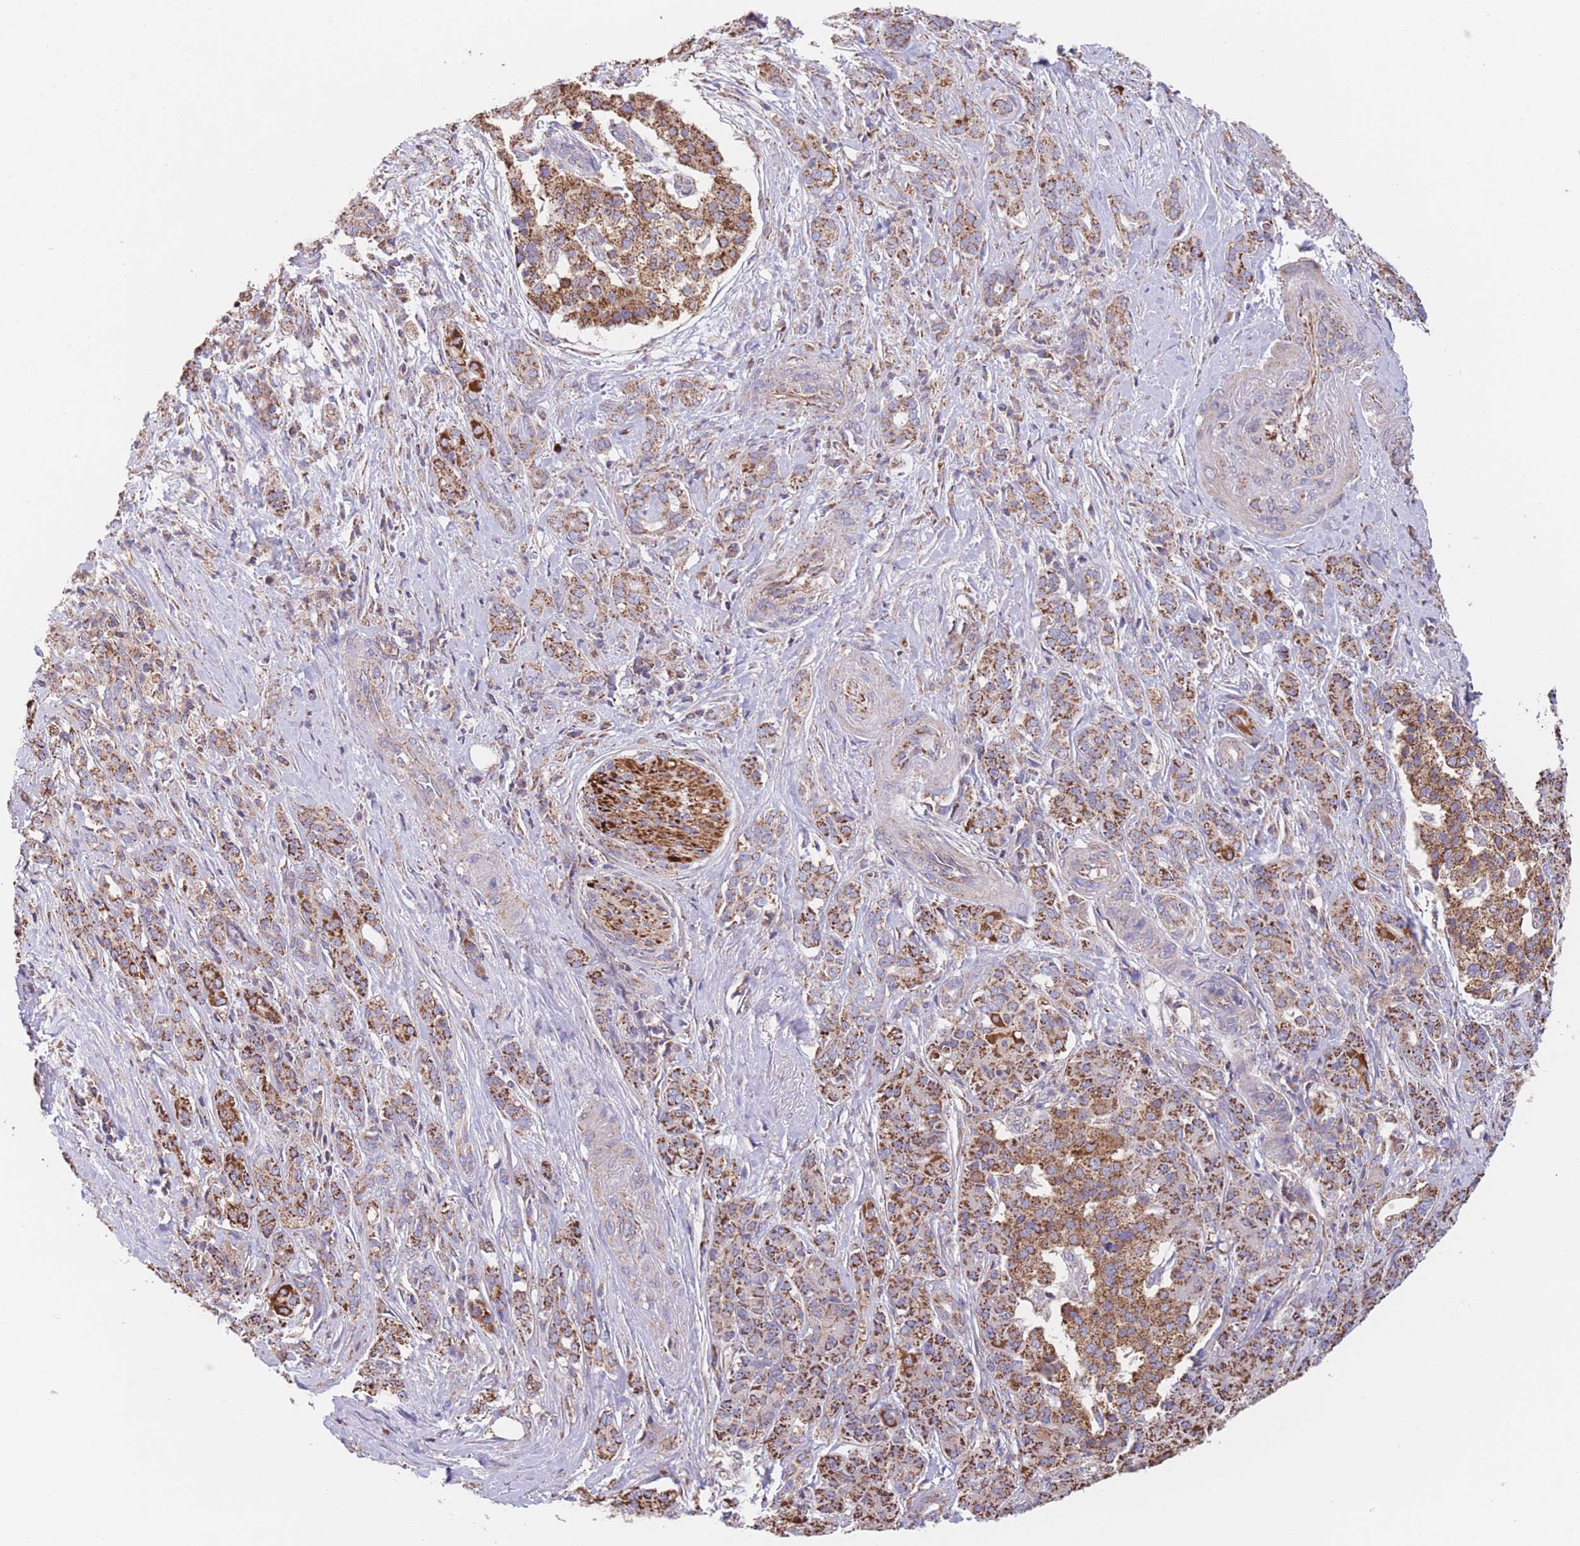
{"staining": {"intensity": "moderate", "quantity": ">75%", "location": "cytoplasmic/membranous"}, "tissue": "pancreatic cancer", "cell_type": "Tumor cells", "image_type": "cancer", "snomed": [{"axis": "morphology", "description": "Adenocarcinoma, NOS"}, {"axis": "topography", "description": "Pancreas"}], "caption": "Immunohistochemistry (IHC) histopathology image of neoplastic tissue: human pancreatic cancer stained using immunohistochemistry displays medium levels of moderate protein expression localized specifically in the cytoplasmic/membranous of tumor cells, appearing as a cytoplasmic/membranous brown color.", "gene": "FKBP8", "patient": {"sex": "male", "age": 57}}